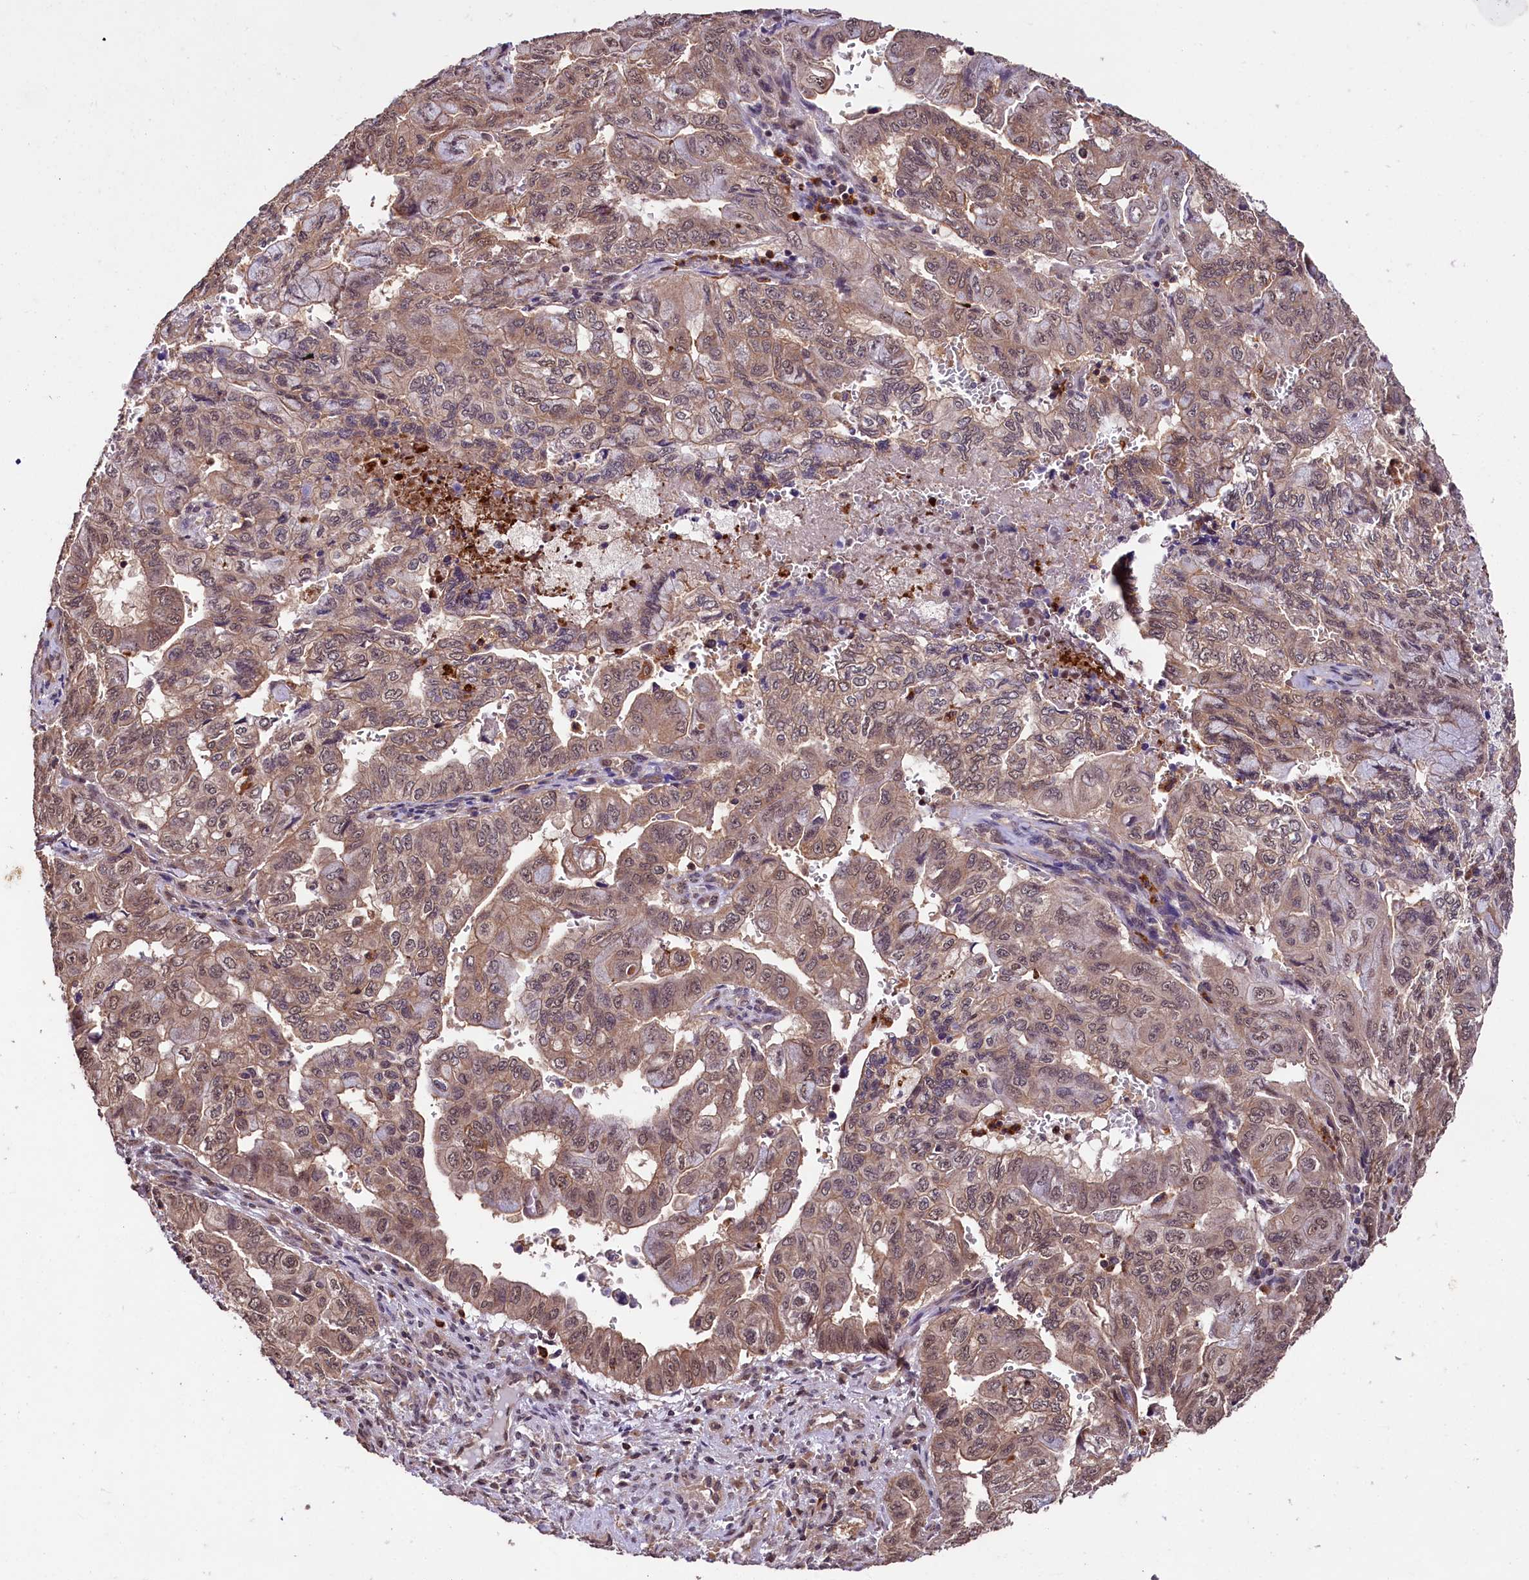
{"staining": {"intensity": "weak", "quantity": ">75%", "location": "cytoplasmic/membranous,nuclear"}, "tissue": "pancreatic cancer", "cell_type": "Tumor cells", "image_type": "cancer", "snomed": [{"axis": "morphology", "description": "Adenocarcinoma, NOS"}, {"axis": "topography", "description": "Pancreas"}], "caption": "Immunohistochemistry (IHC) histopathology image of neoplastic tissue: human pancreatic cancer stained using IHC displays low levels of weak protein expression localized specifically in the cytoplasmic/membranous and nuclear of tumor cells, appearing as a cytoplasmic/membranous and nuclear brown color.", "gene": "KLRB1", "patient": {"sex": "male", "age": 51}}